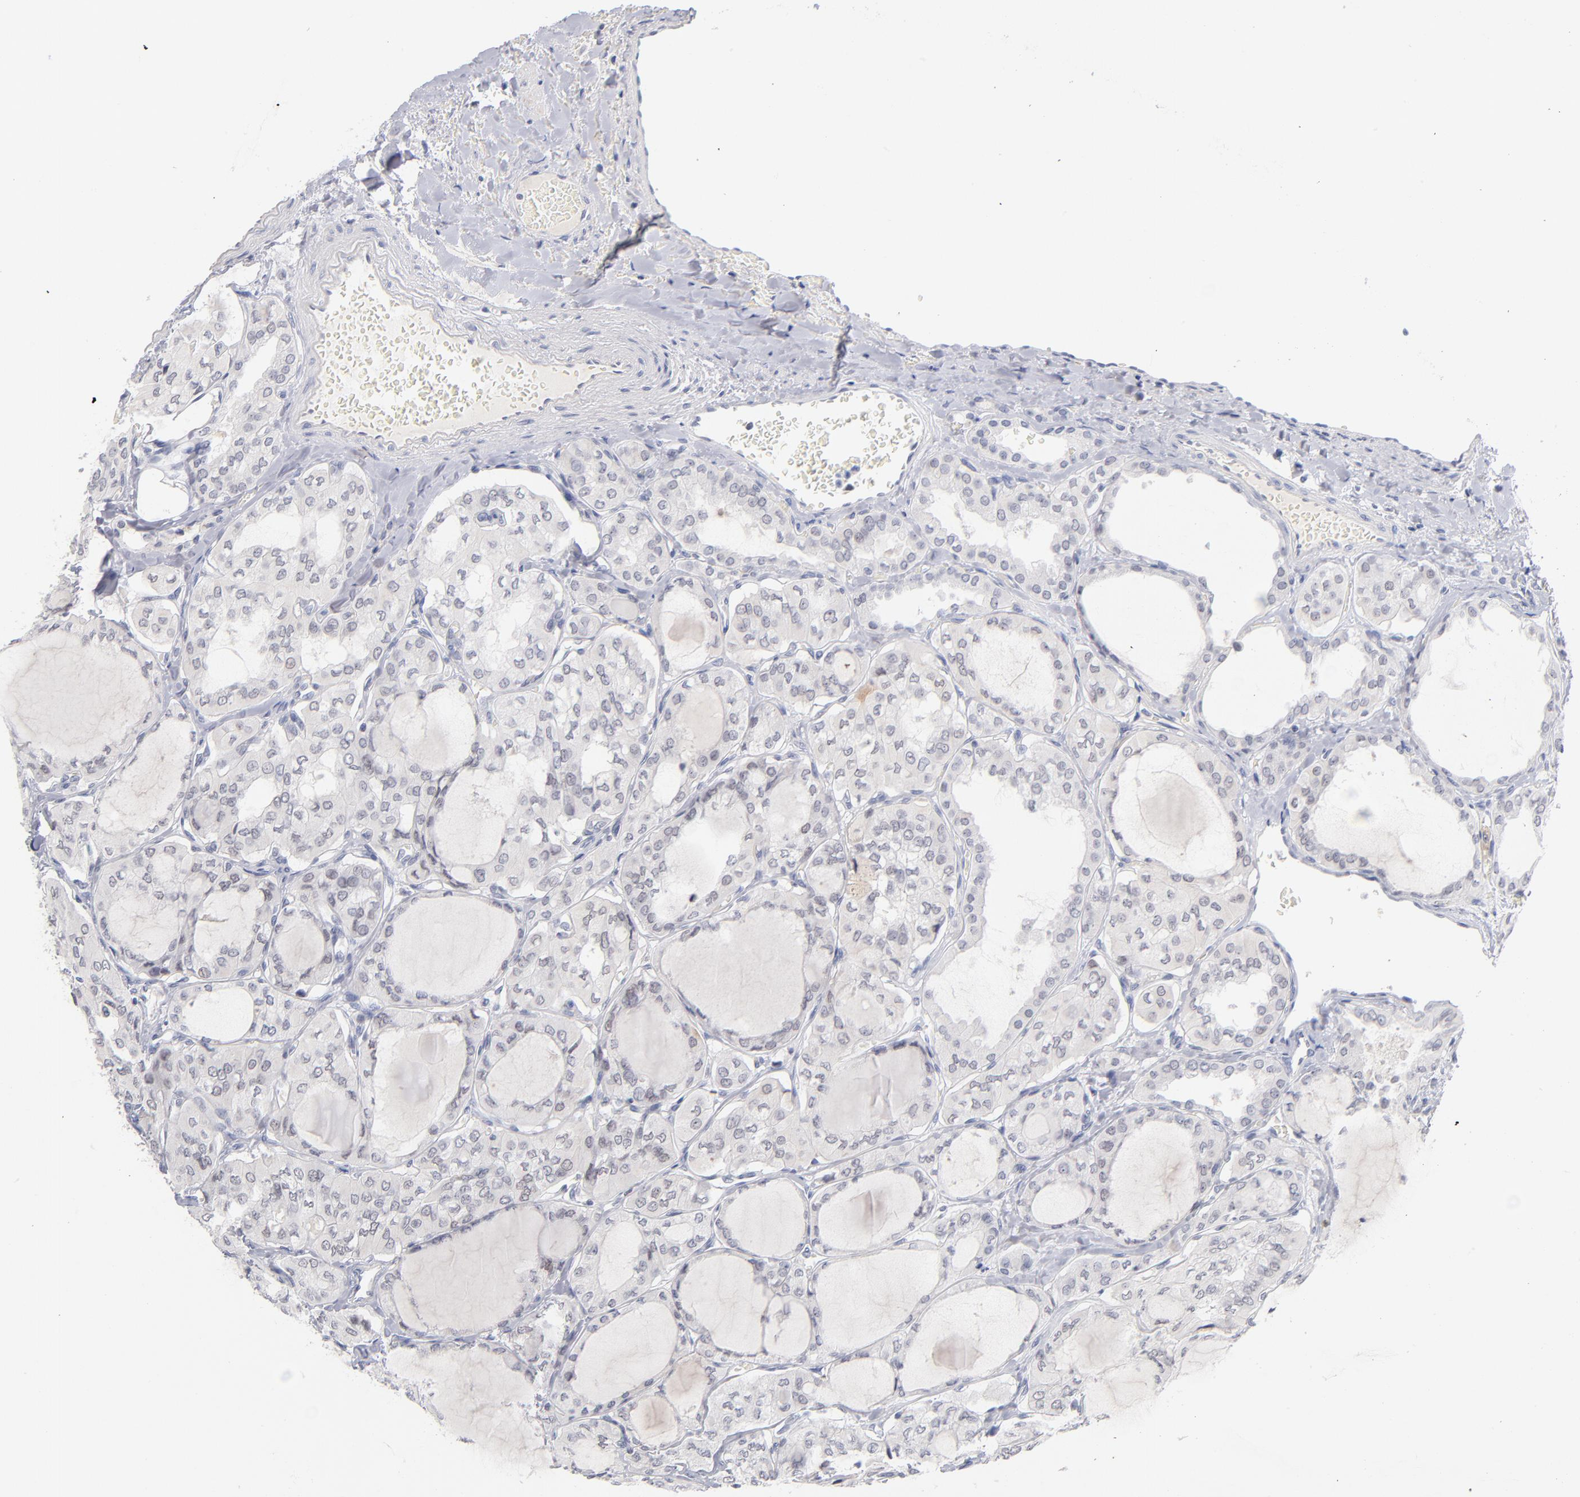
{"staining": {"intensity": "negative", "quantity": "none", "location": "none"}, "tissue": "thyroid cancer", "cell_type": "Tumor cells", "image_type": "cancer", "snomed": [{"axis": "morphology", "description": "Papillary adenocarcinoma, NOS"}, {"axis": "topography", "description": "Thyroid gland"}], "caption": "Immunohistochemical staining of human papillary adenocarcinoma (thyroid) exhibits no significant expression in tumor cells.", "gene": "PARP1", "patient": {"sex": "male", "age": 20}}